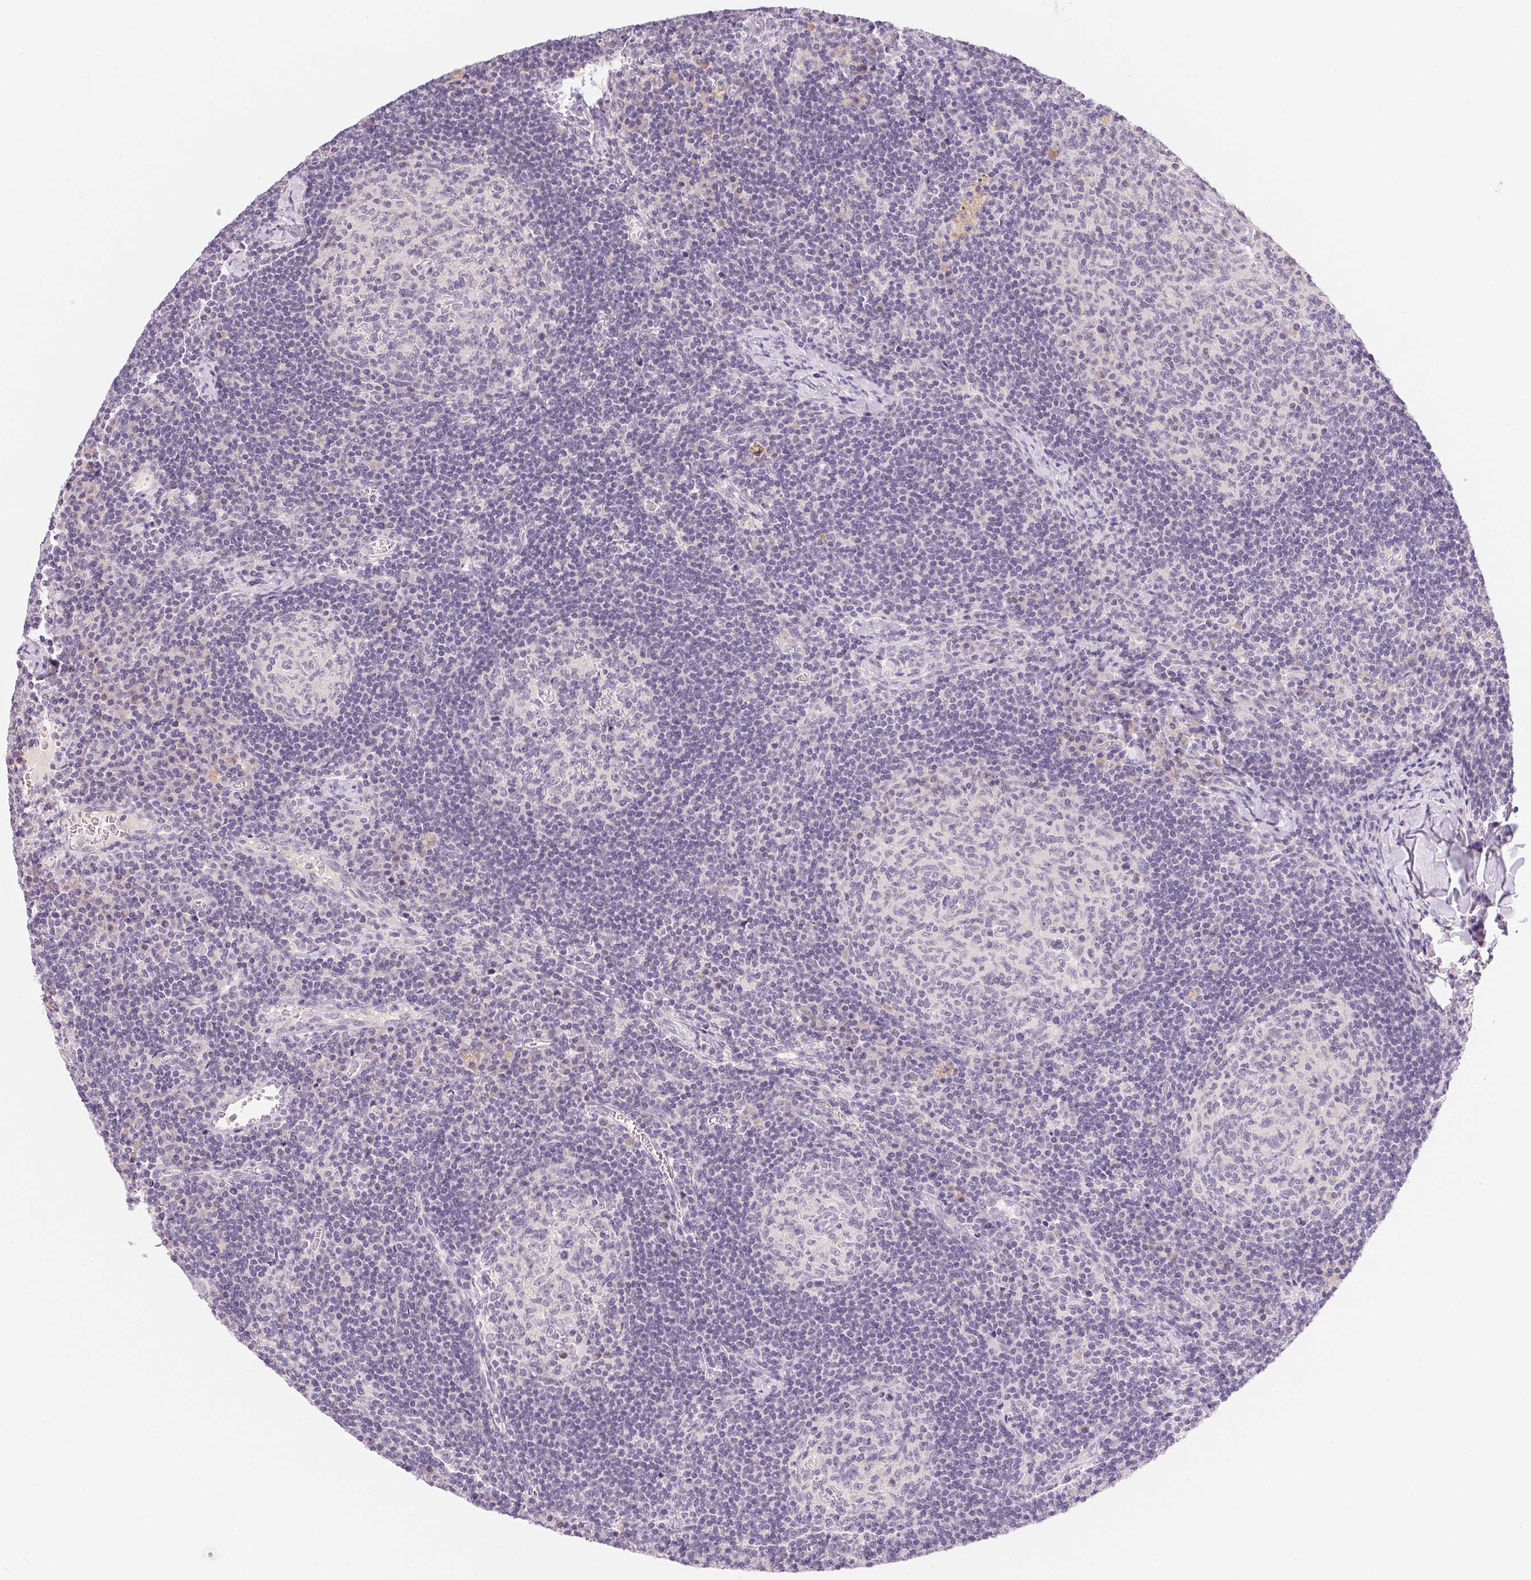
{"staining": {"intensity": "negative", "quantity": "none", "location": "none"}, "tissue": "lymph node", "cell_type": "Germinal center cells", "image_type": "normal", "snomed": [{"axis": "morphology", "description": "Normal tissue, NOS"}, {"axis": "topography", "description": "Lymph node"}], "caption": "A high-resolution micrograph shows IHC staining of benign lymph node, which shows no significant staining in germinal center cells. (Brightfield microscopy of DAB (3,3'-diaminobenzidine) immunohistochemistry at high magnification).", "gene": "MCOLN3", "patient": {"sex": "male", "age": 67}}